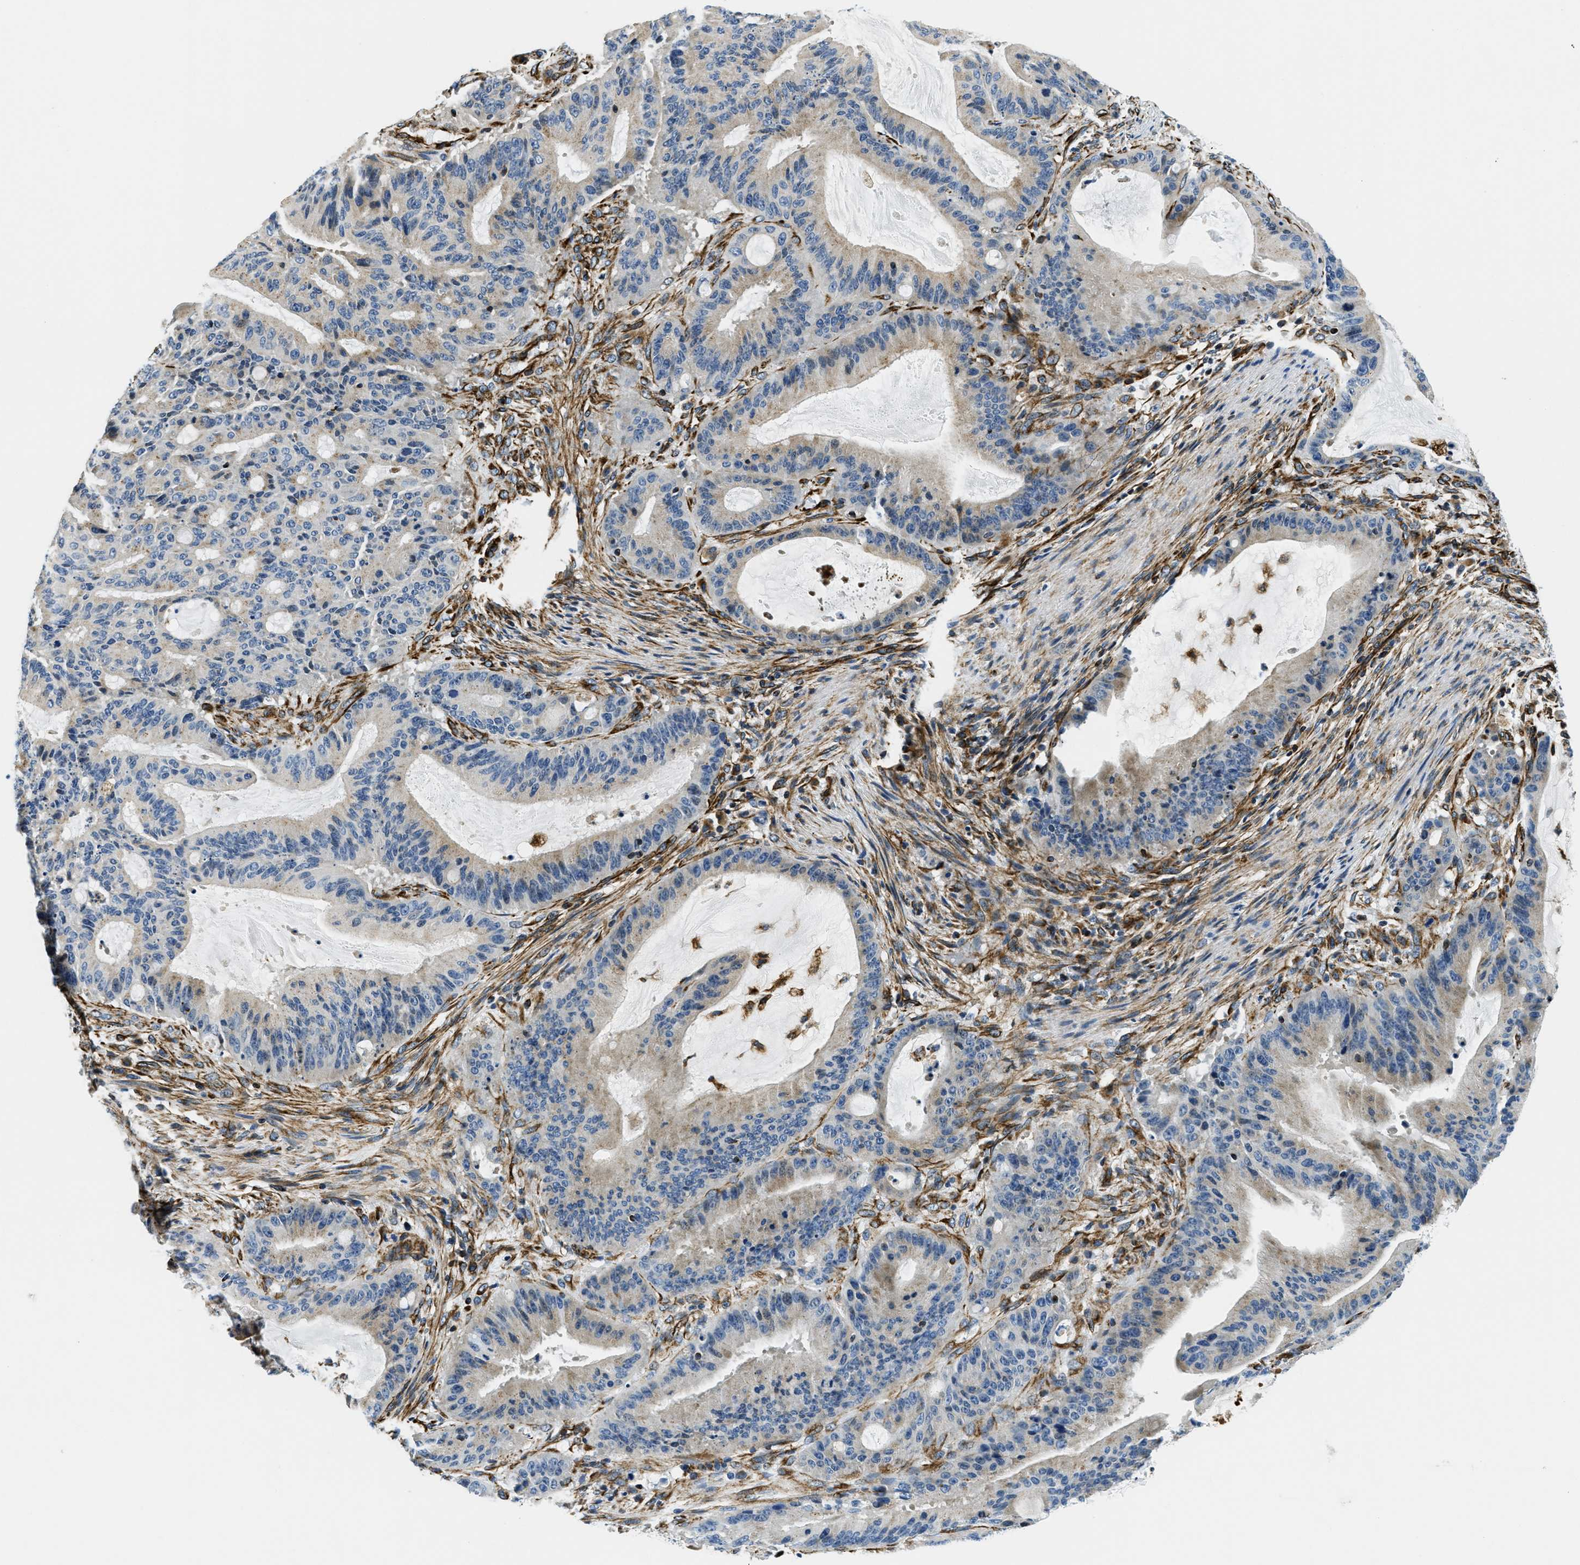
{"staining": {"intensity": "negative", "quantity": "none", "location": "none"}, "tissue": "liver cancer", "cell_type": "Tumor cells", "image_type": "cancer", "snomed": [{"axis": "morphology", "description": "Normal tissue, NOS"}, {"axis": "morphology", "description": "Cholangiocarcinoma"}, {"axis": "topography", "description": "Liver"}, {"axis": "topography", "description": "Peripheral nerve tissue"}], "caption": "There is no significant positivity in tumor cells of liver cancer.", "gene": "GNS", "patient": {"sex": "female", "age": 73}}